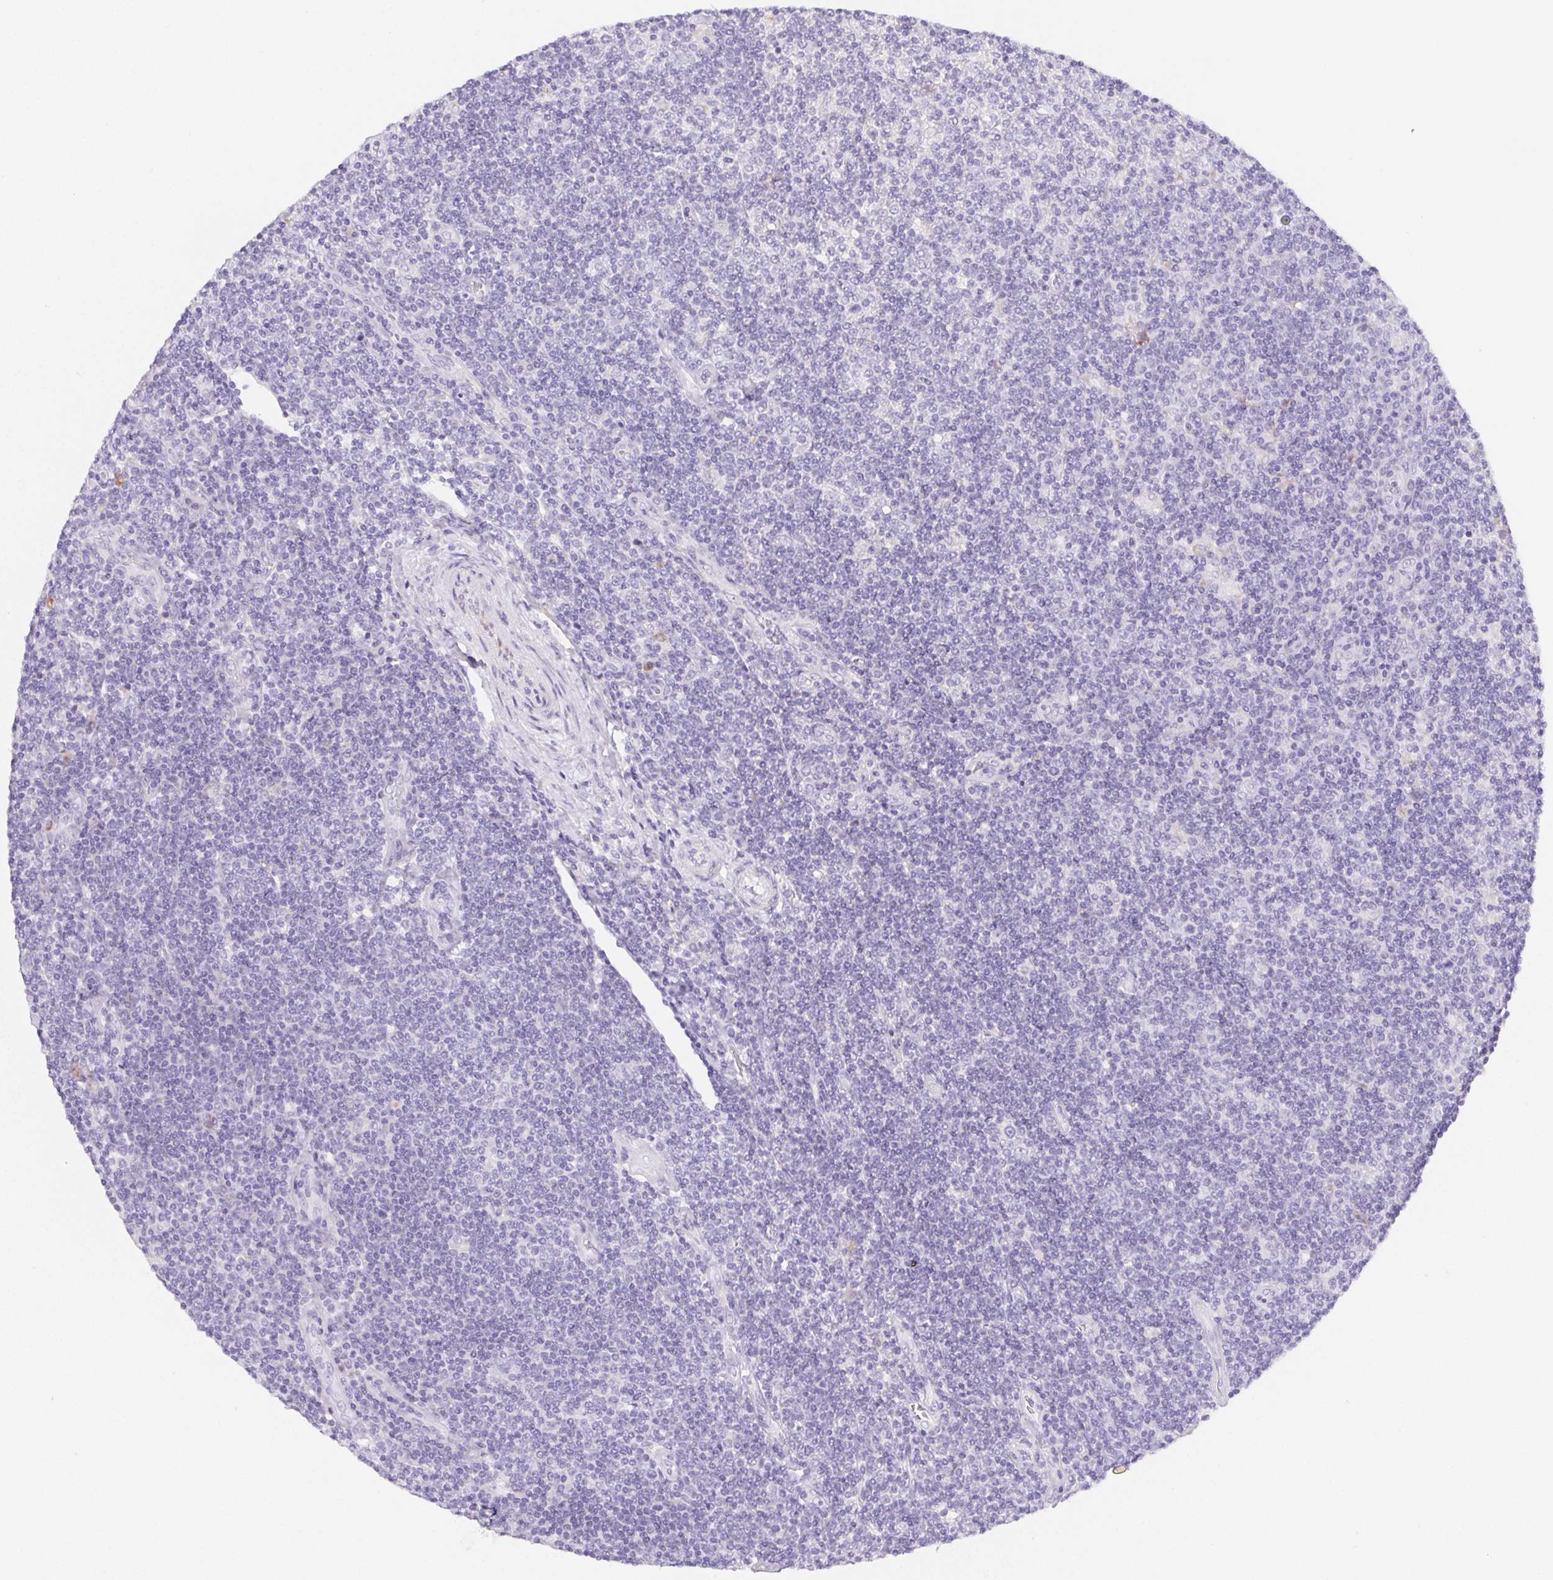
{"staining": {"intensity": "negative", "quantity": "none", "location": "none"}, "tissue": "lymphoma", "cell_type": "Tumor cells", "image_type": "cancer", "snomed": [{"axis": "morphology", "description": "Hodgkin's disease, NOS"}, {"axis": "topography", "description": "Lymph node"}], "caption": "DAB (3,3'-diaminobenzidine) immunohistochemical staining of human lymphoma displays no significant positivity in tumor cells.", "gene": "ITIH2", "patient": {"sex": "male", "age": 40}}